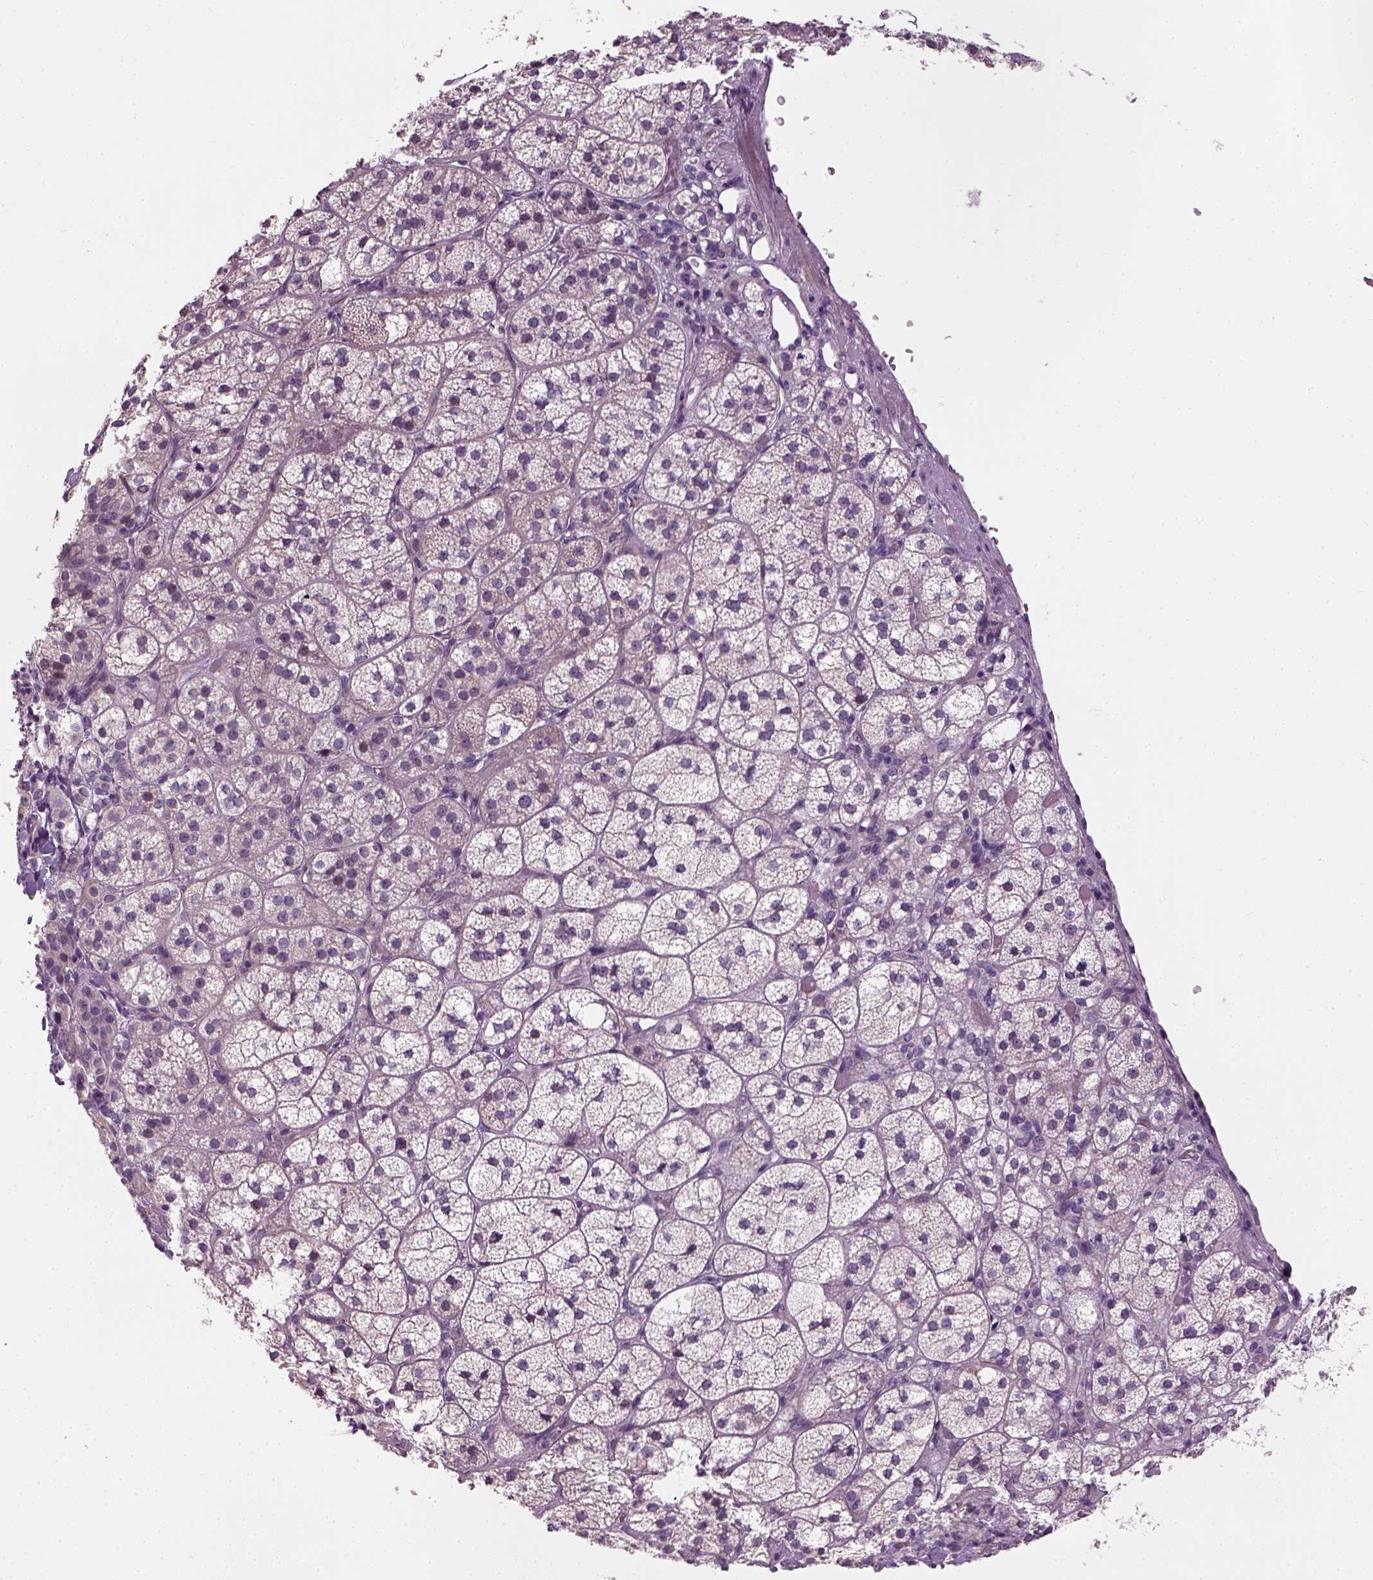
{"staining": {"intensity": "negative", "quantity": "none", "location": "none"}, "tissue": "adrenal gland", "cell_type": "Glandular cells", "image_type": "normal", "snomed": [{"axis": "morphology", "description": "Normal tissue, NOS"}, {"axis": "topography", "description": "Adrenal gland"}], "caption": "Glandular cells show no significant protein staining in normal adrenal gland.", "gene": "ELOVL3", "patient": {"sex": "female", "age": 60}}